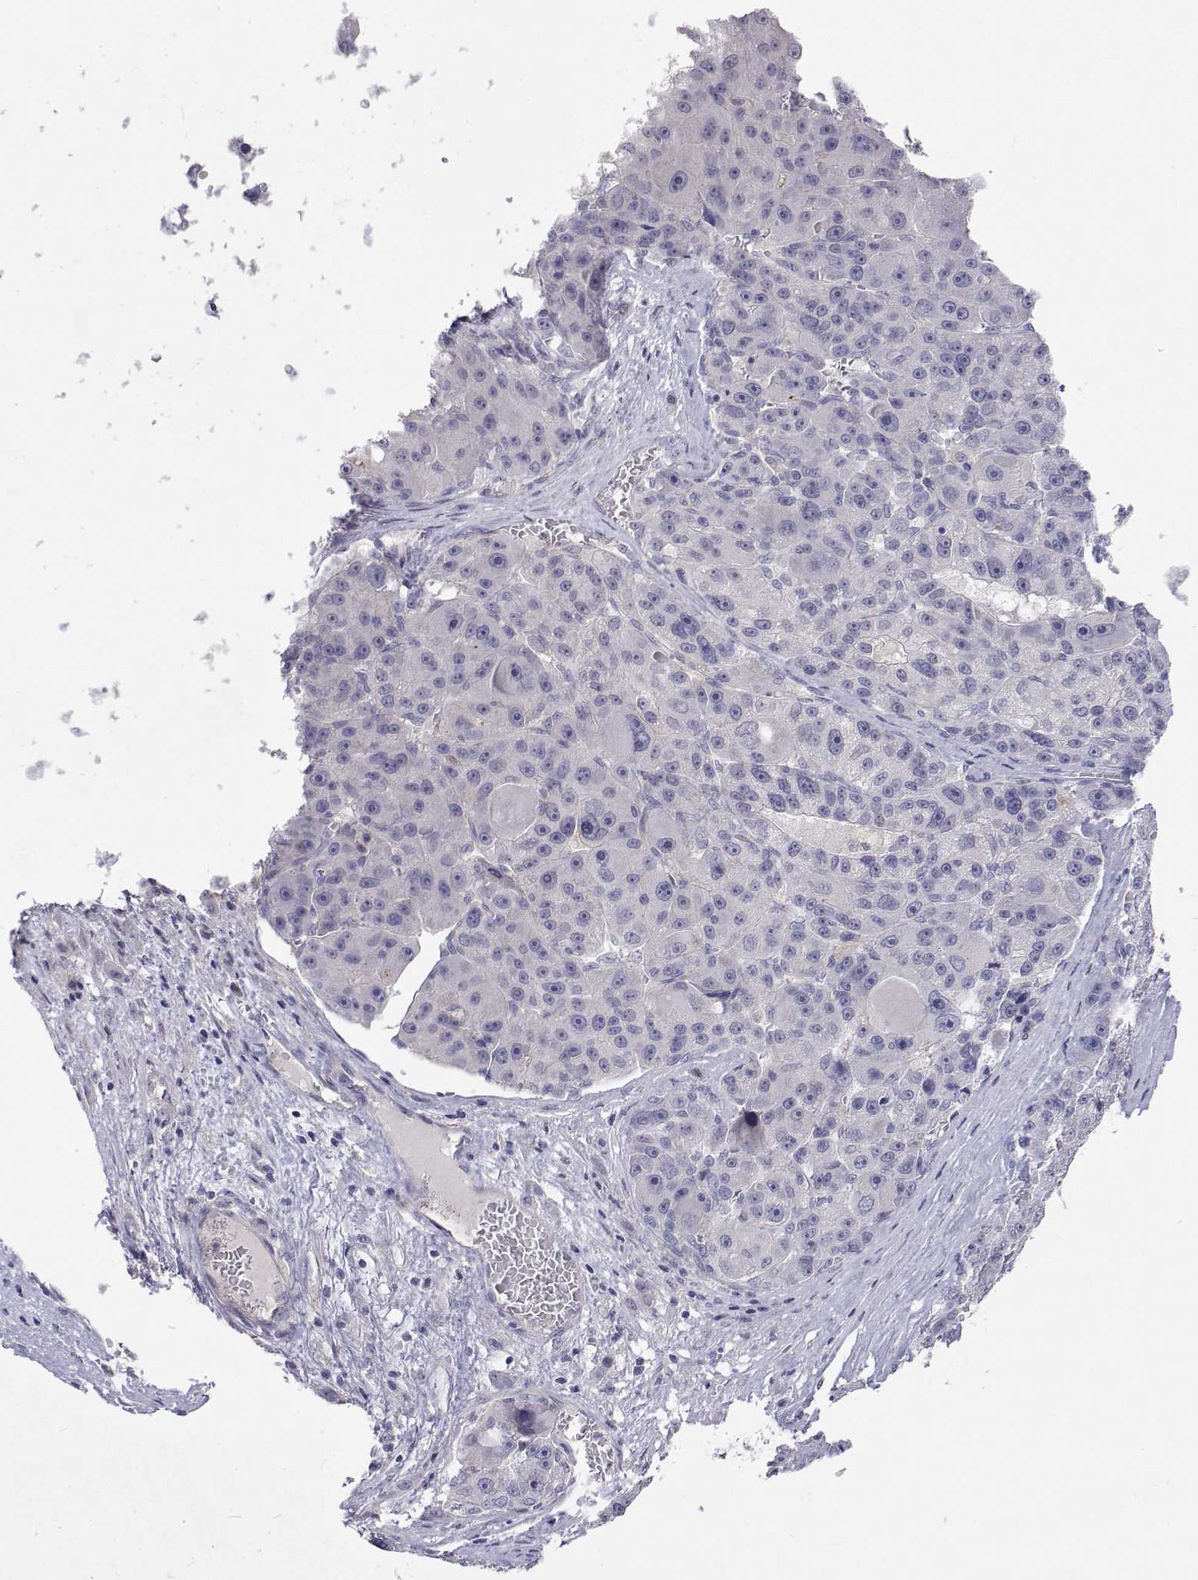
{"staining": {"intensity": "negative", "quantity": "none", "location": "none"}, "tissue": "liver cancer", "cell_type": "Tumor cells", "image_type": "cancer", "snomed": [{"axis": "morphology", "description": "Carcinoma, Hepatocellular, NOS"}, {"axis": "topography", "description": "Liver"}], "caption": "Liver cancer was stained to show a protein in brown. There is no significant staining in tumor cells.", "gene": "MYPN", "patient": {"sex": "male", "age": 76}}